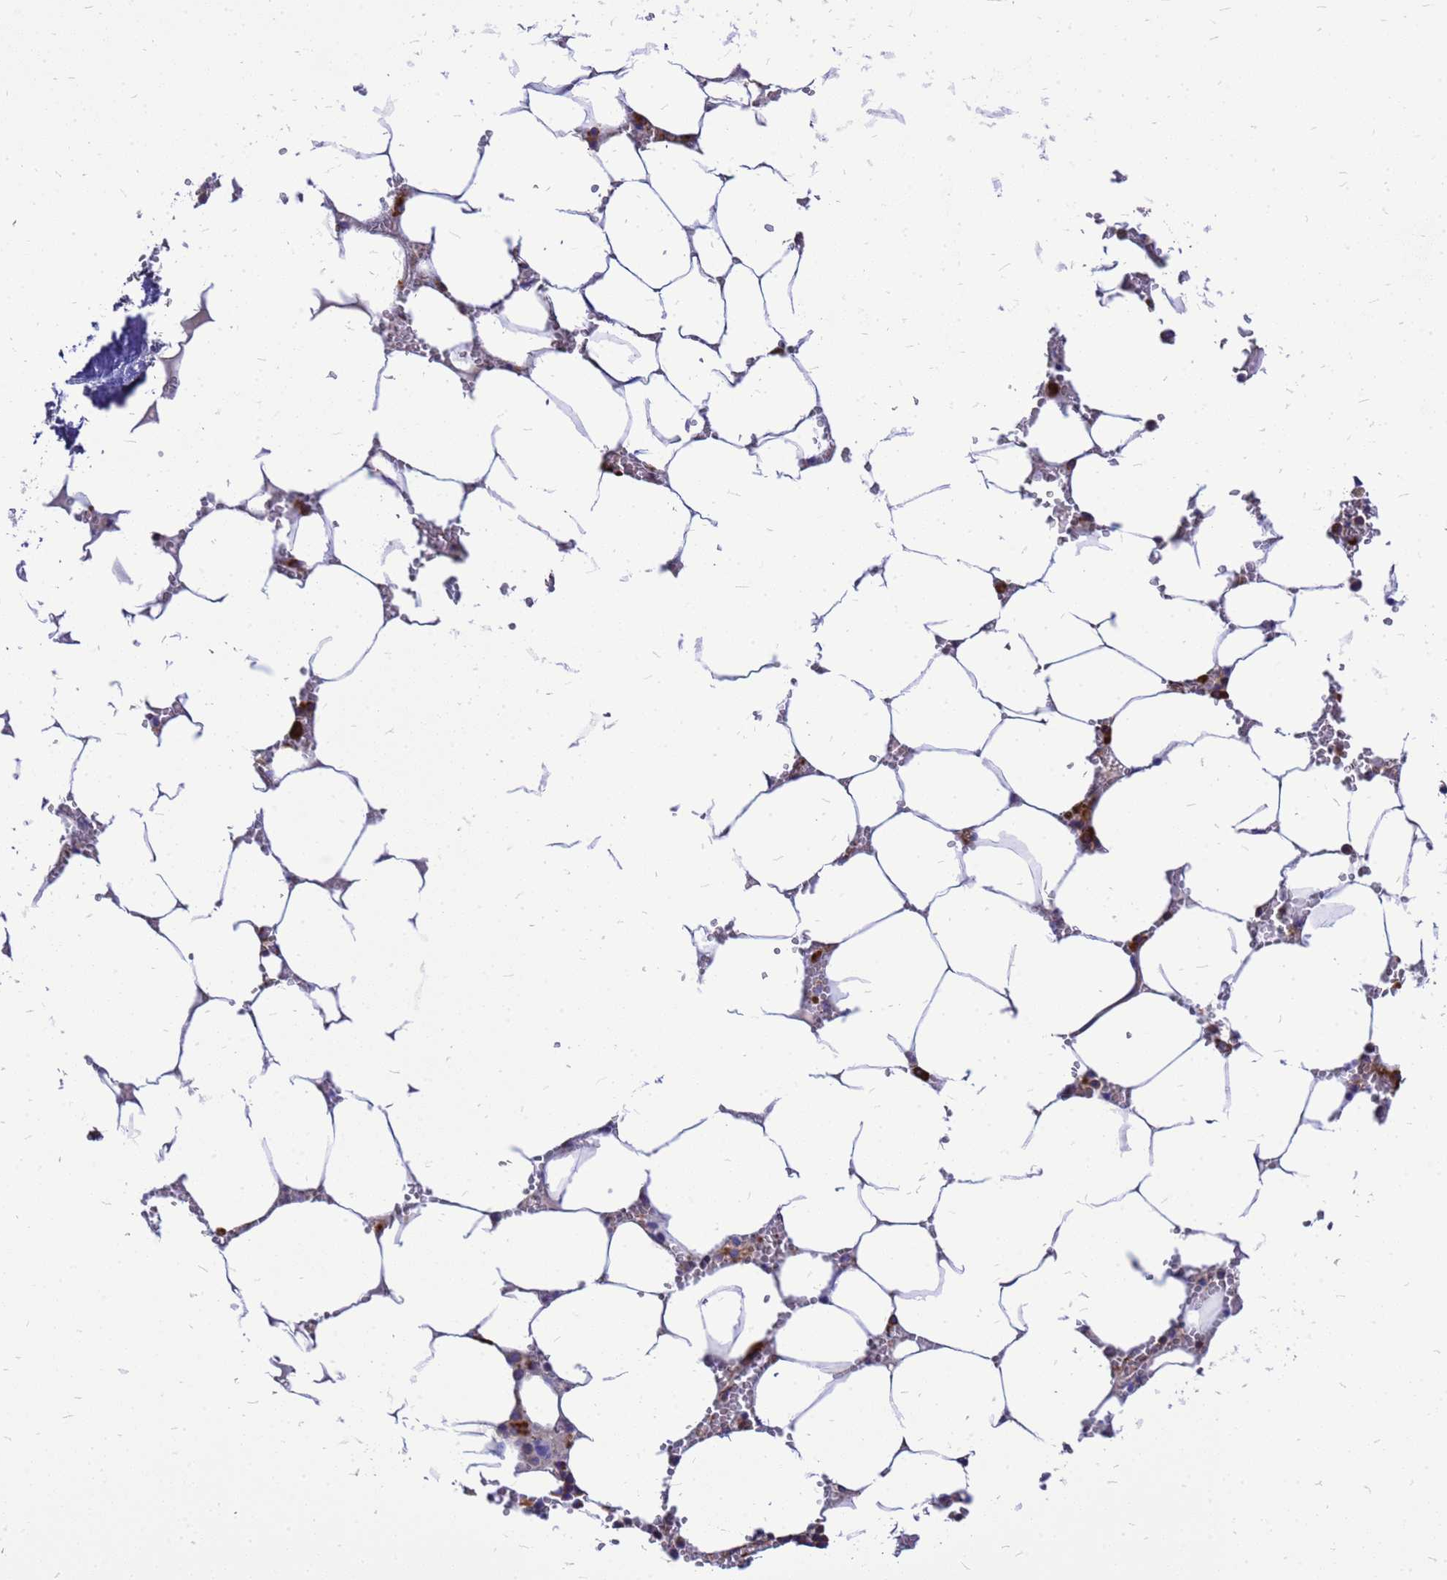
{"staining": {"intensity": "strong", "quantity": "<25%", "location": "cytoplasmic/membranous"}, "tissue": "bone marrow", "cell_type": "Hematopoietic cells", "image_type": "normal", "snomed": [{"axis": "morphology", "description": "Normal tissue, NOS"}, {"axis": "topography", "description": "Bone marrow"}], "caption": "Immunohistochemistry of normal human bone marrow shows medium levels of strong cytoplasmic/membranous positivity in approximately <25% of hematopoietic cells.", "gene": "EEF1D", "patient": {"sex": "male", "age": 70}}